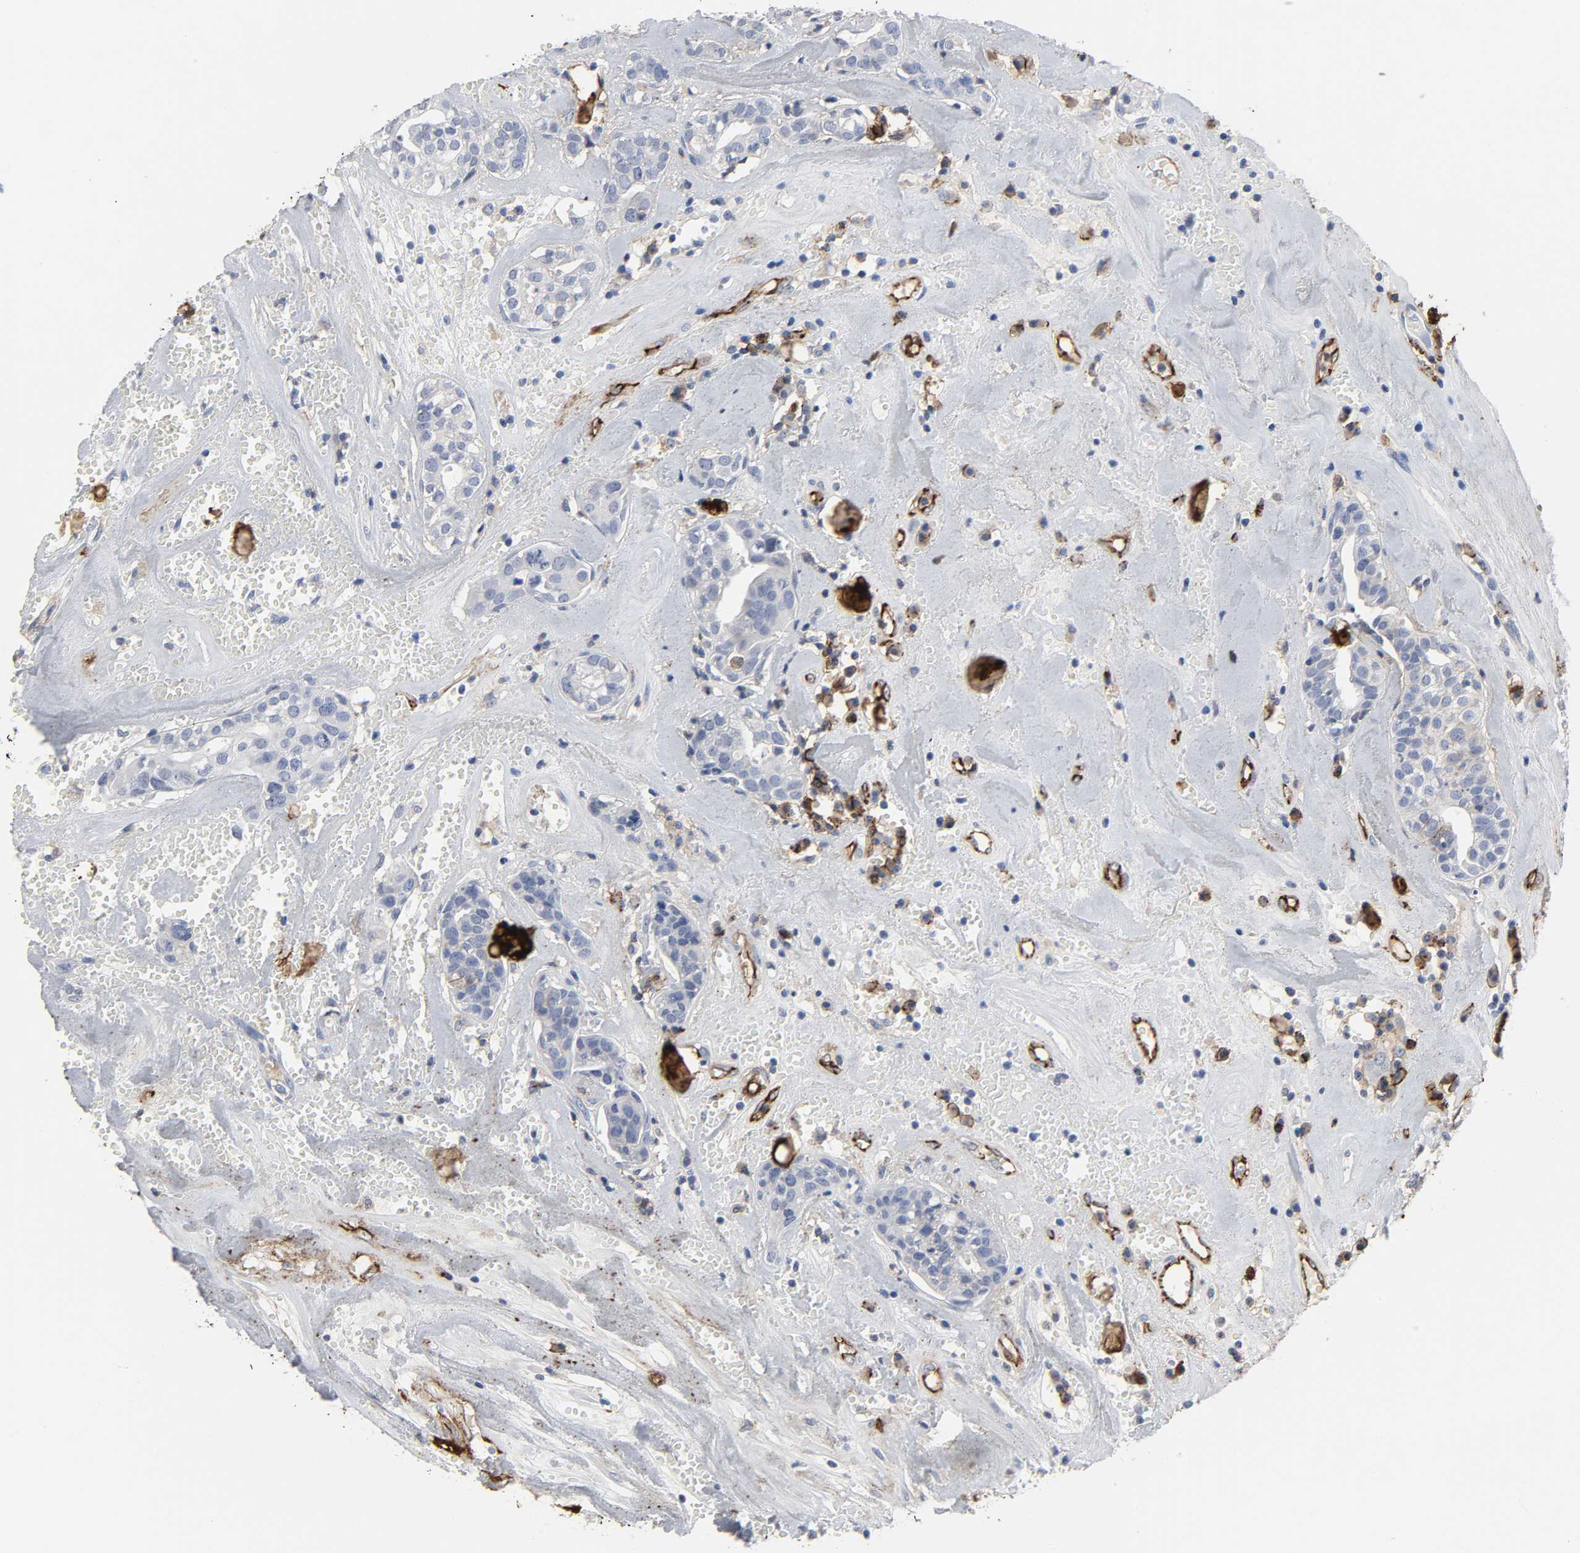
{"staining": {"intensity": "negative", "quantity": "none", "location": "none"}, "tissue": "head and neck cancer", "cell_type": "Tumor cells", "image_type": "cancer", "snomed": [{"axis": "morphology", "description": "Adenocarcinoma, NOS"}, {"axis": "topography", "description": "Salivary gland"}, {"axis": "topography", "description": "Head-Neck"}], "caption": "Tumor cells are negative for protein expression in human head and neck cancer.", "gene": "PECAM1", "patient": {"sex": "female", "age": 65}}